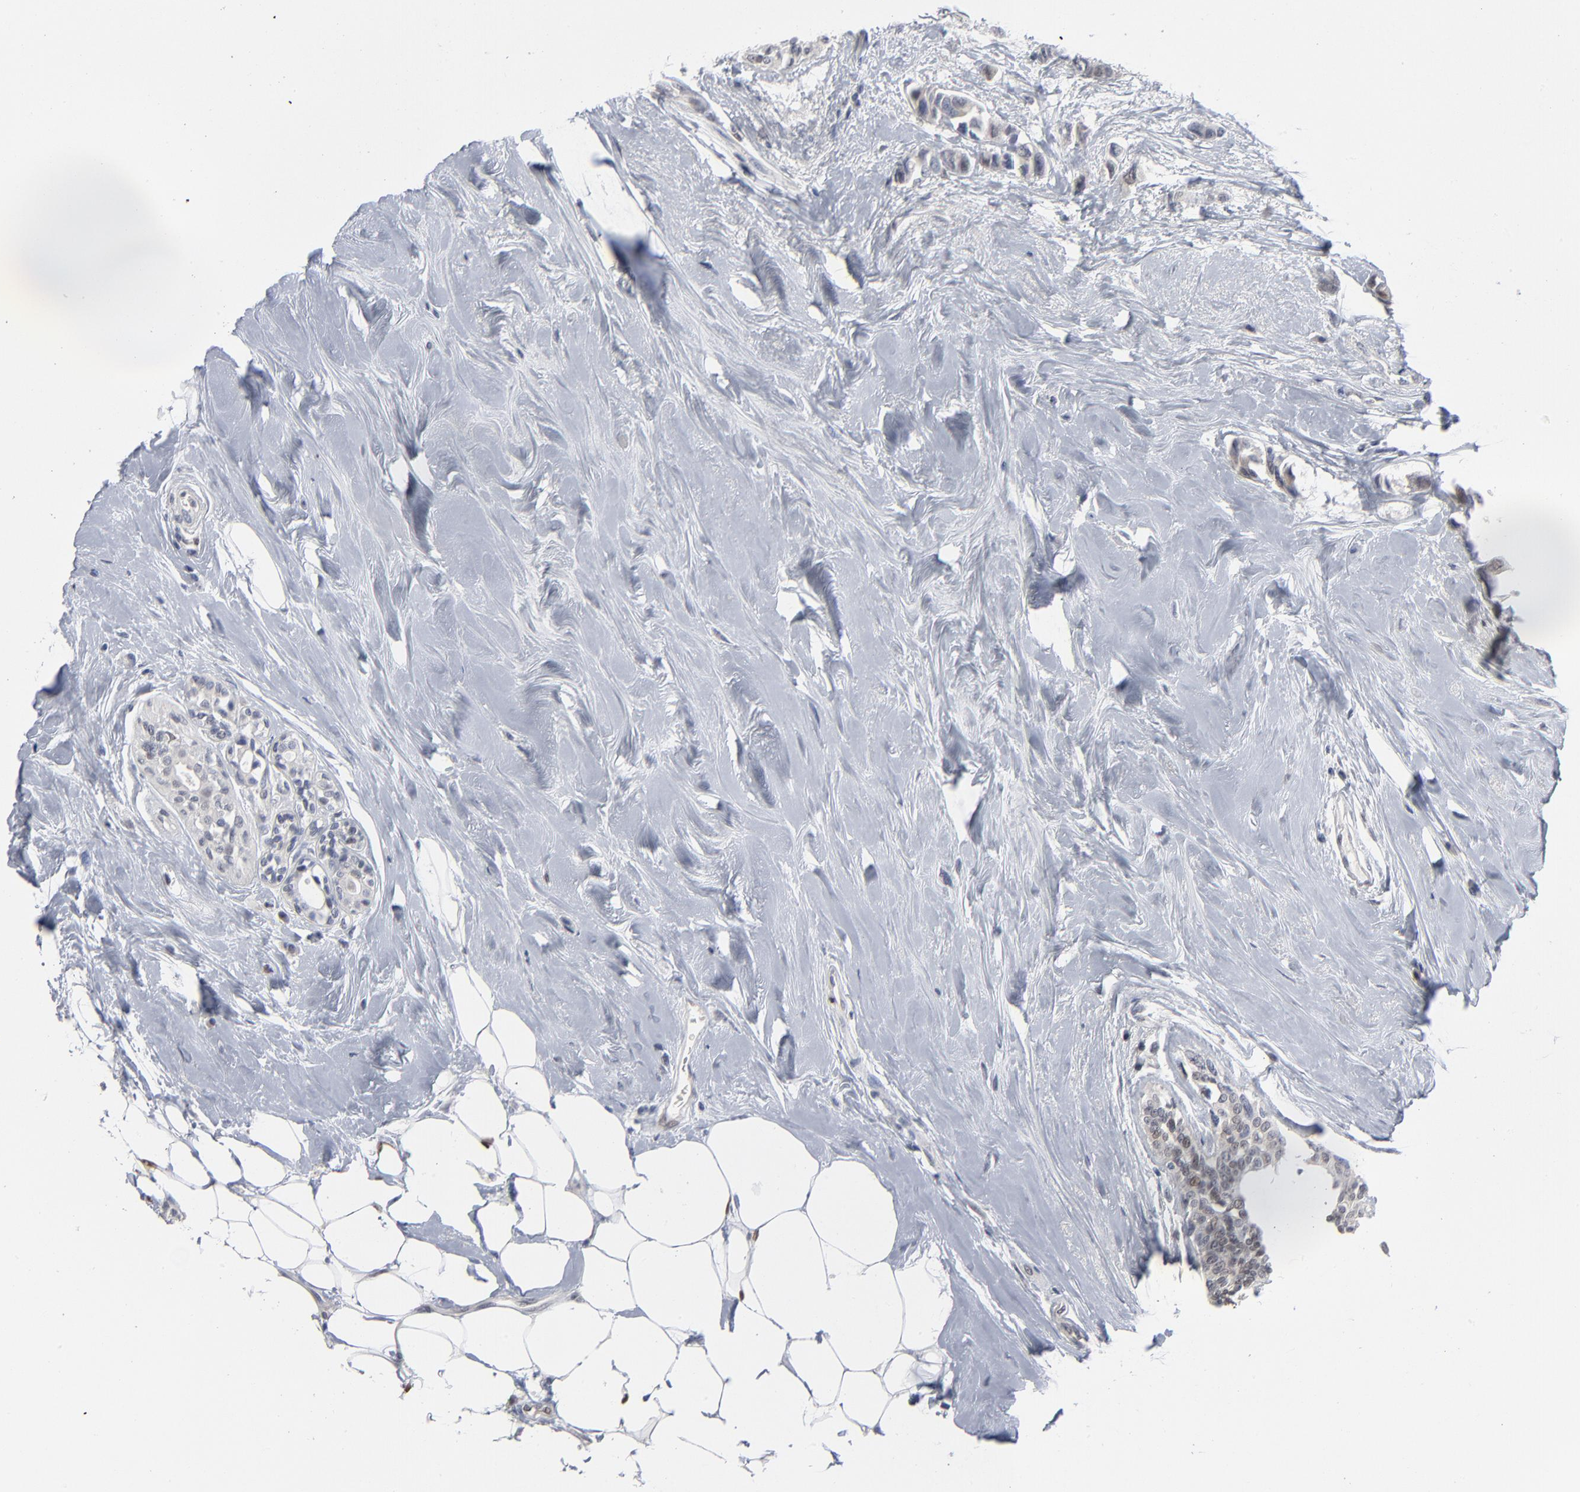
{"staining": {"intensity": "negative", "quantity": "none", "location": "none"}, "tissue": "breast cancer", "cell_type": "Tumor cells", "image_type": "cancer", "snomed": [{"axis": "morphology", "description": "Duct carcinoma"}, {"axis": "topography", "description": "Breast"}], "caption": "Tumor cells are negative for brown protein staining in breast cancer.", "gene": "FOXN2", "patient": {"sex": "female", "age": 51}}